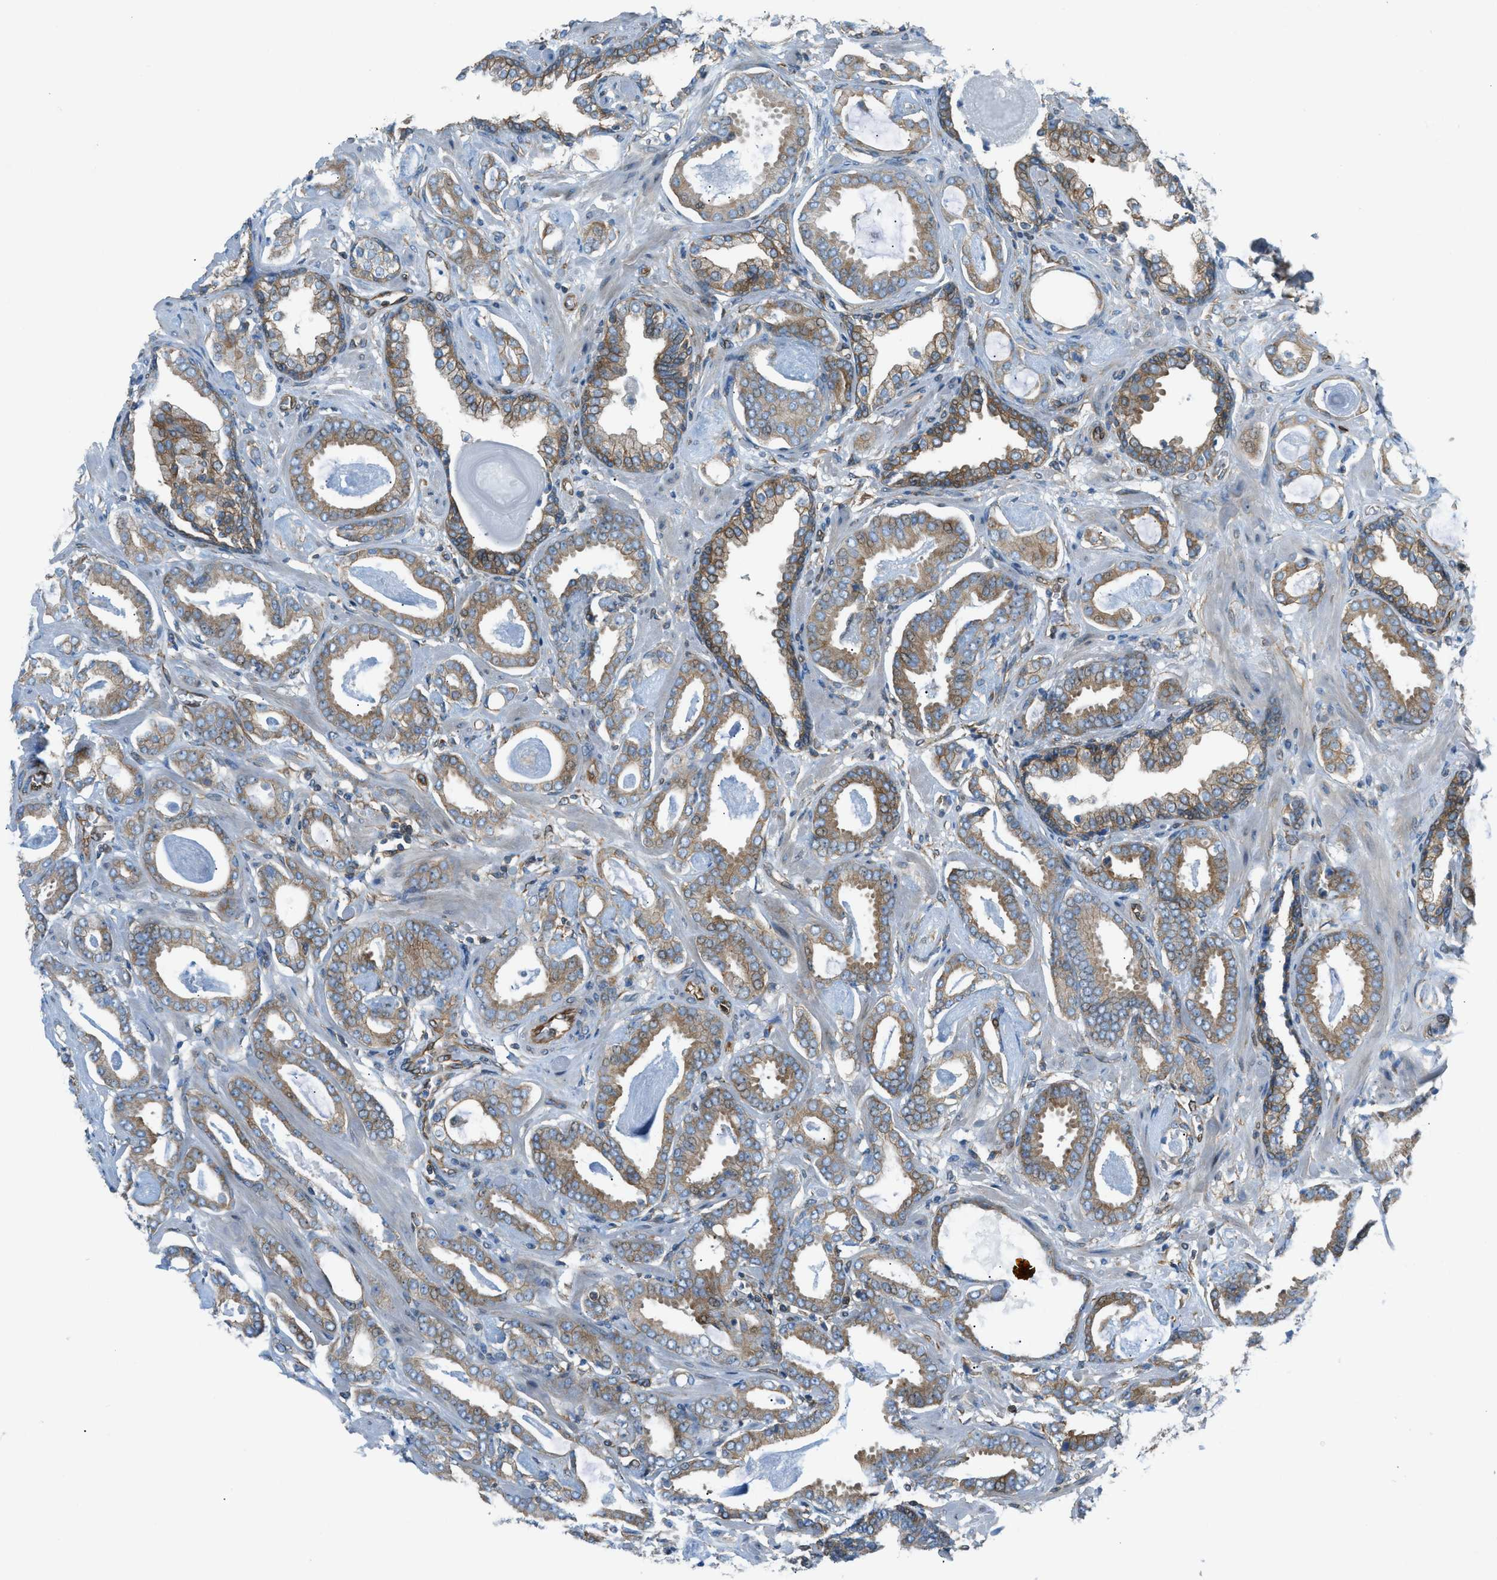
{"staining": {"intensity": "weak", "quantity": ">75%", "location": "cytoplasmic/membranous"}, "tissue": "prostate cancer", "cell_type": "Tumor cells", "image_type": "cancer", "snomed": [{"axis": "morphology", "description": "Adenocarcinoma, Low grade"}, {"axis": "topography", "description": "Prostate"}], "caption": "Approximately >75% of tumor cells in human prostate cancer (adenocarcinoma (low-grade)) exhibit weak cytoplasmic/membranous protein staining as visualized by brown immunohistochemical staining.", "gene": "DMAC1", "patient": {"sex": "male", "age": 53}}